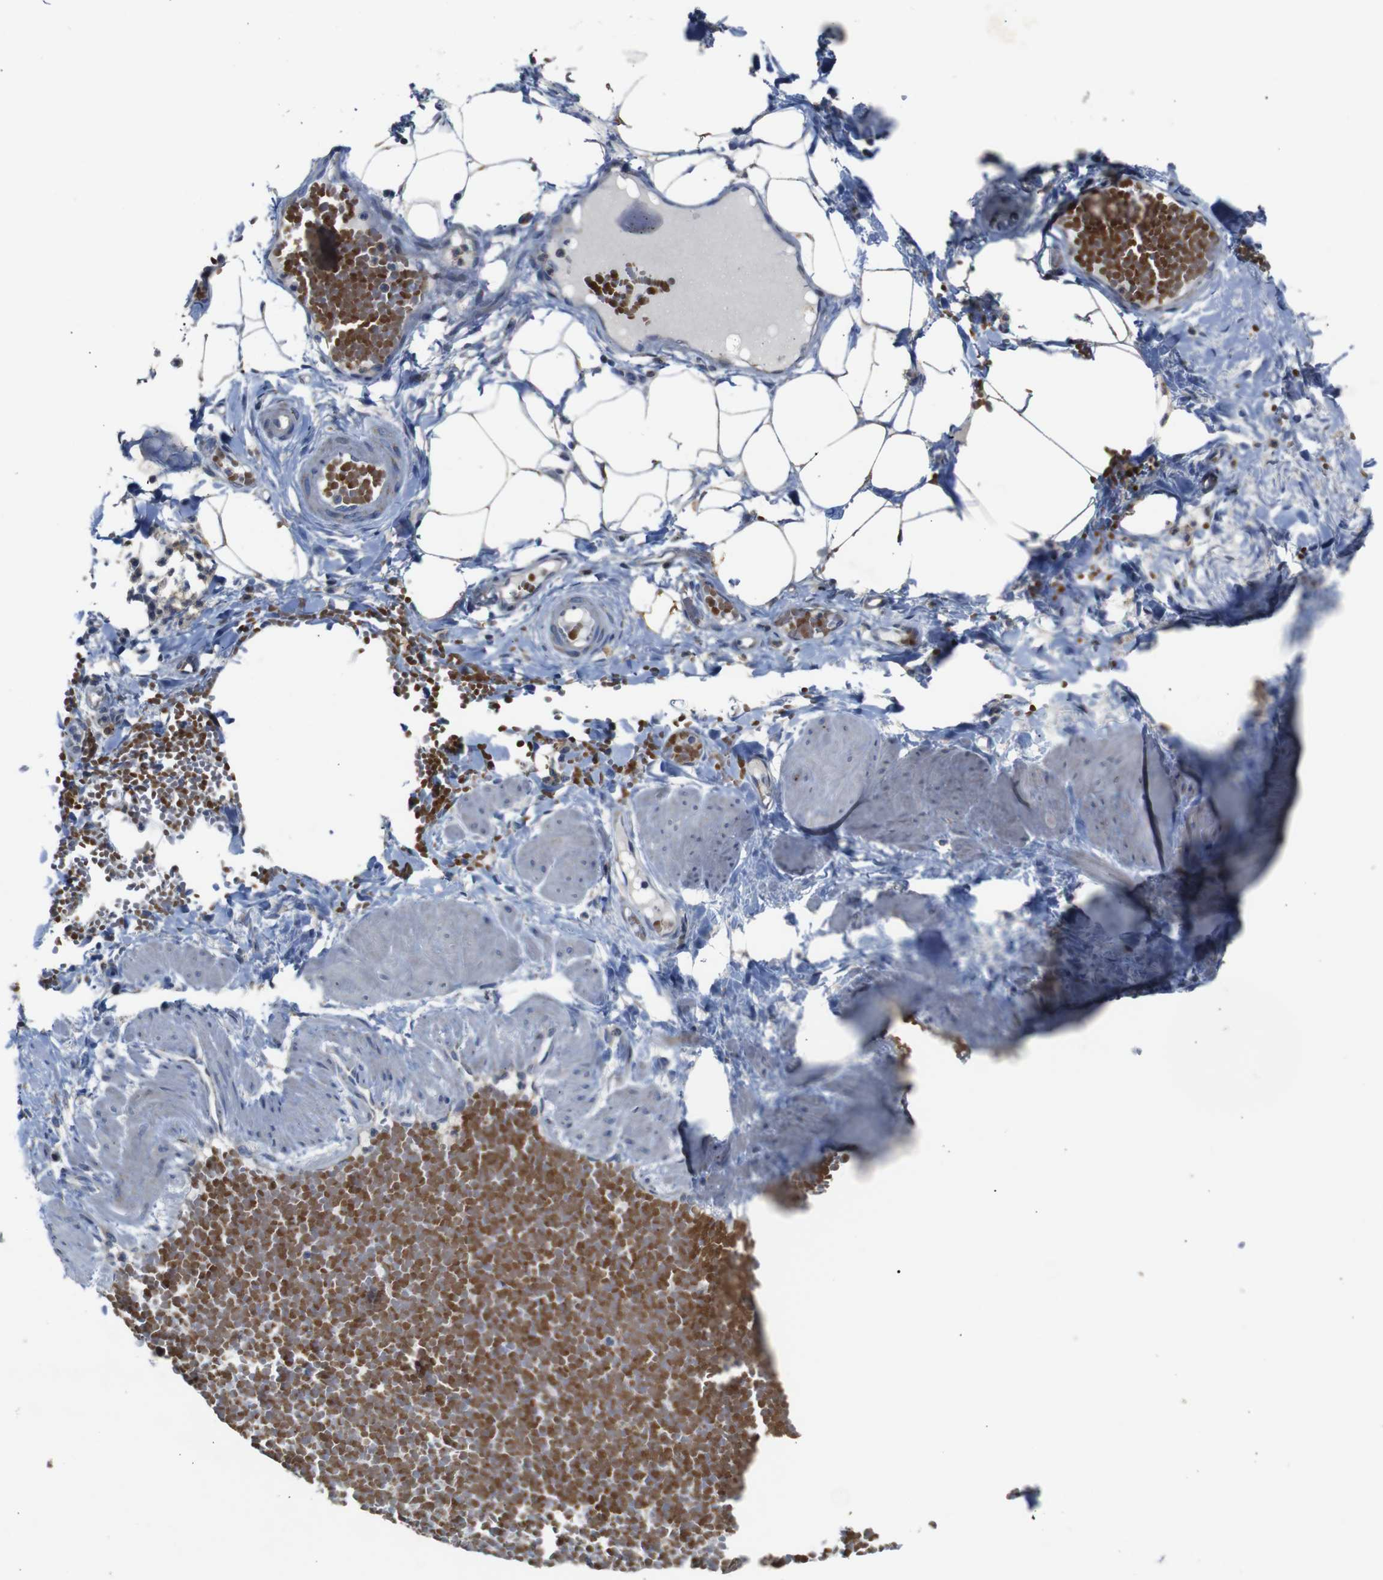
{"staining": {"intensity": "weak", "quantity": ">75%", "location": "cytoplasmic/membranous"}, "tissue": "adipose tissue", "cell_type": "Adipocytes", "image_type": "normal", "snomed": [{"axis": "morphology", "description": "Normal tissue, NOS"}, {"axis": "topography", "description": "Soft tissue"}, {"axis": "topography", "description": "Vascular tissue"}], "caption": "Adipocytes exhibit low levels of weak cytoplasmic/membranous expression in about >75% of cells in benign adipose tissue.", "gene": "CHST10", "patient": {"sex": "female", "age": 35}}